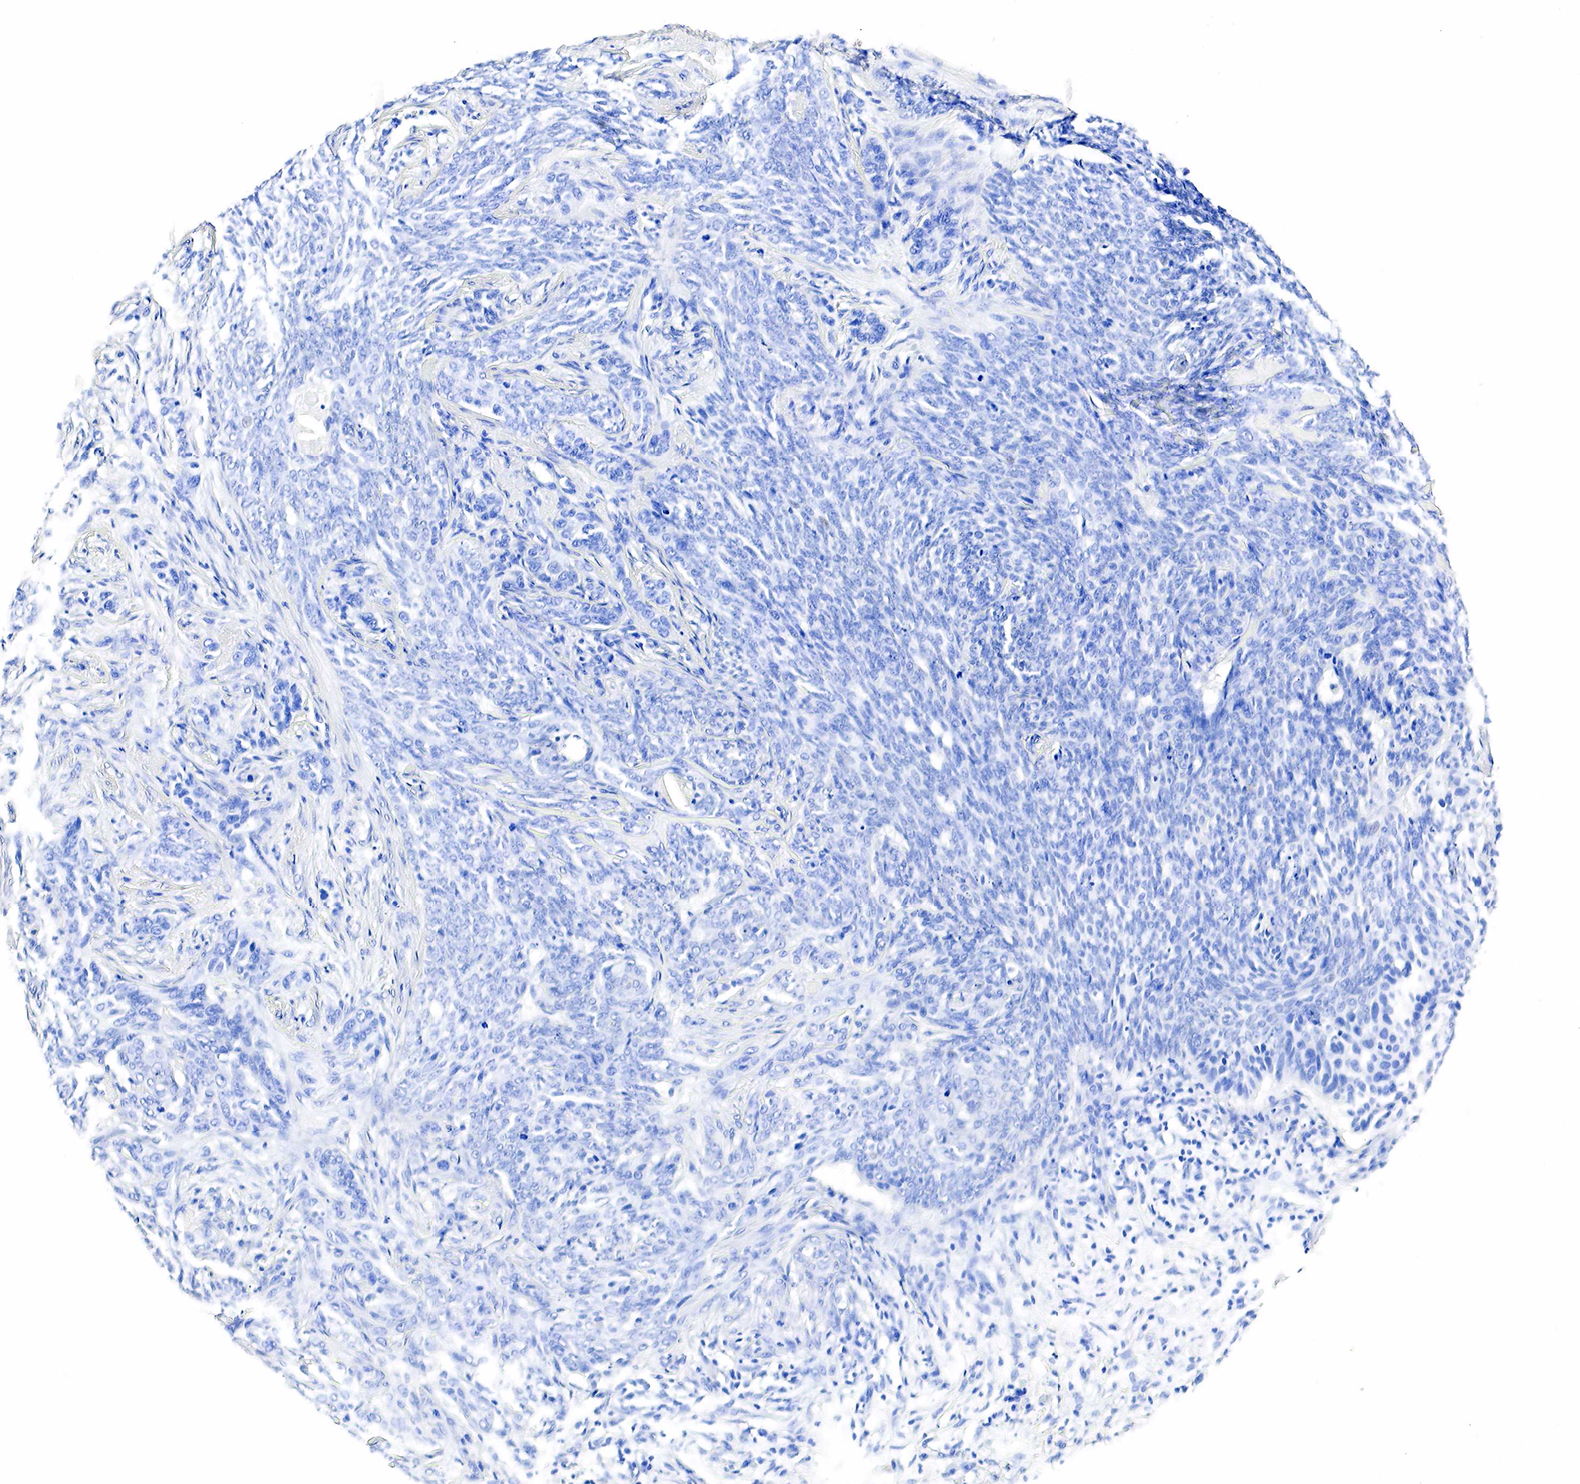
{"staining": {"intensity": "negative", "quantity": "none", "location": "none"}, "tissue": "skin cancer", "cell_type": "Tumor cells", "image_type": "cancer", "snomed": [{"axis": "morphology", "description": "Basal cell carcinoma"}, {"axis": "topography", "description": "Skin"}], "caption": "Skin basal cell carcinoma was stained to show a protein in brown. There is no significant positivity in tumor cells.", "gene": "ACP3", "patient": {"sex": "male", "age": 89}}